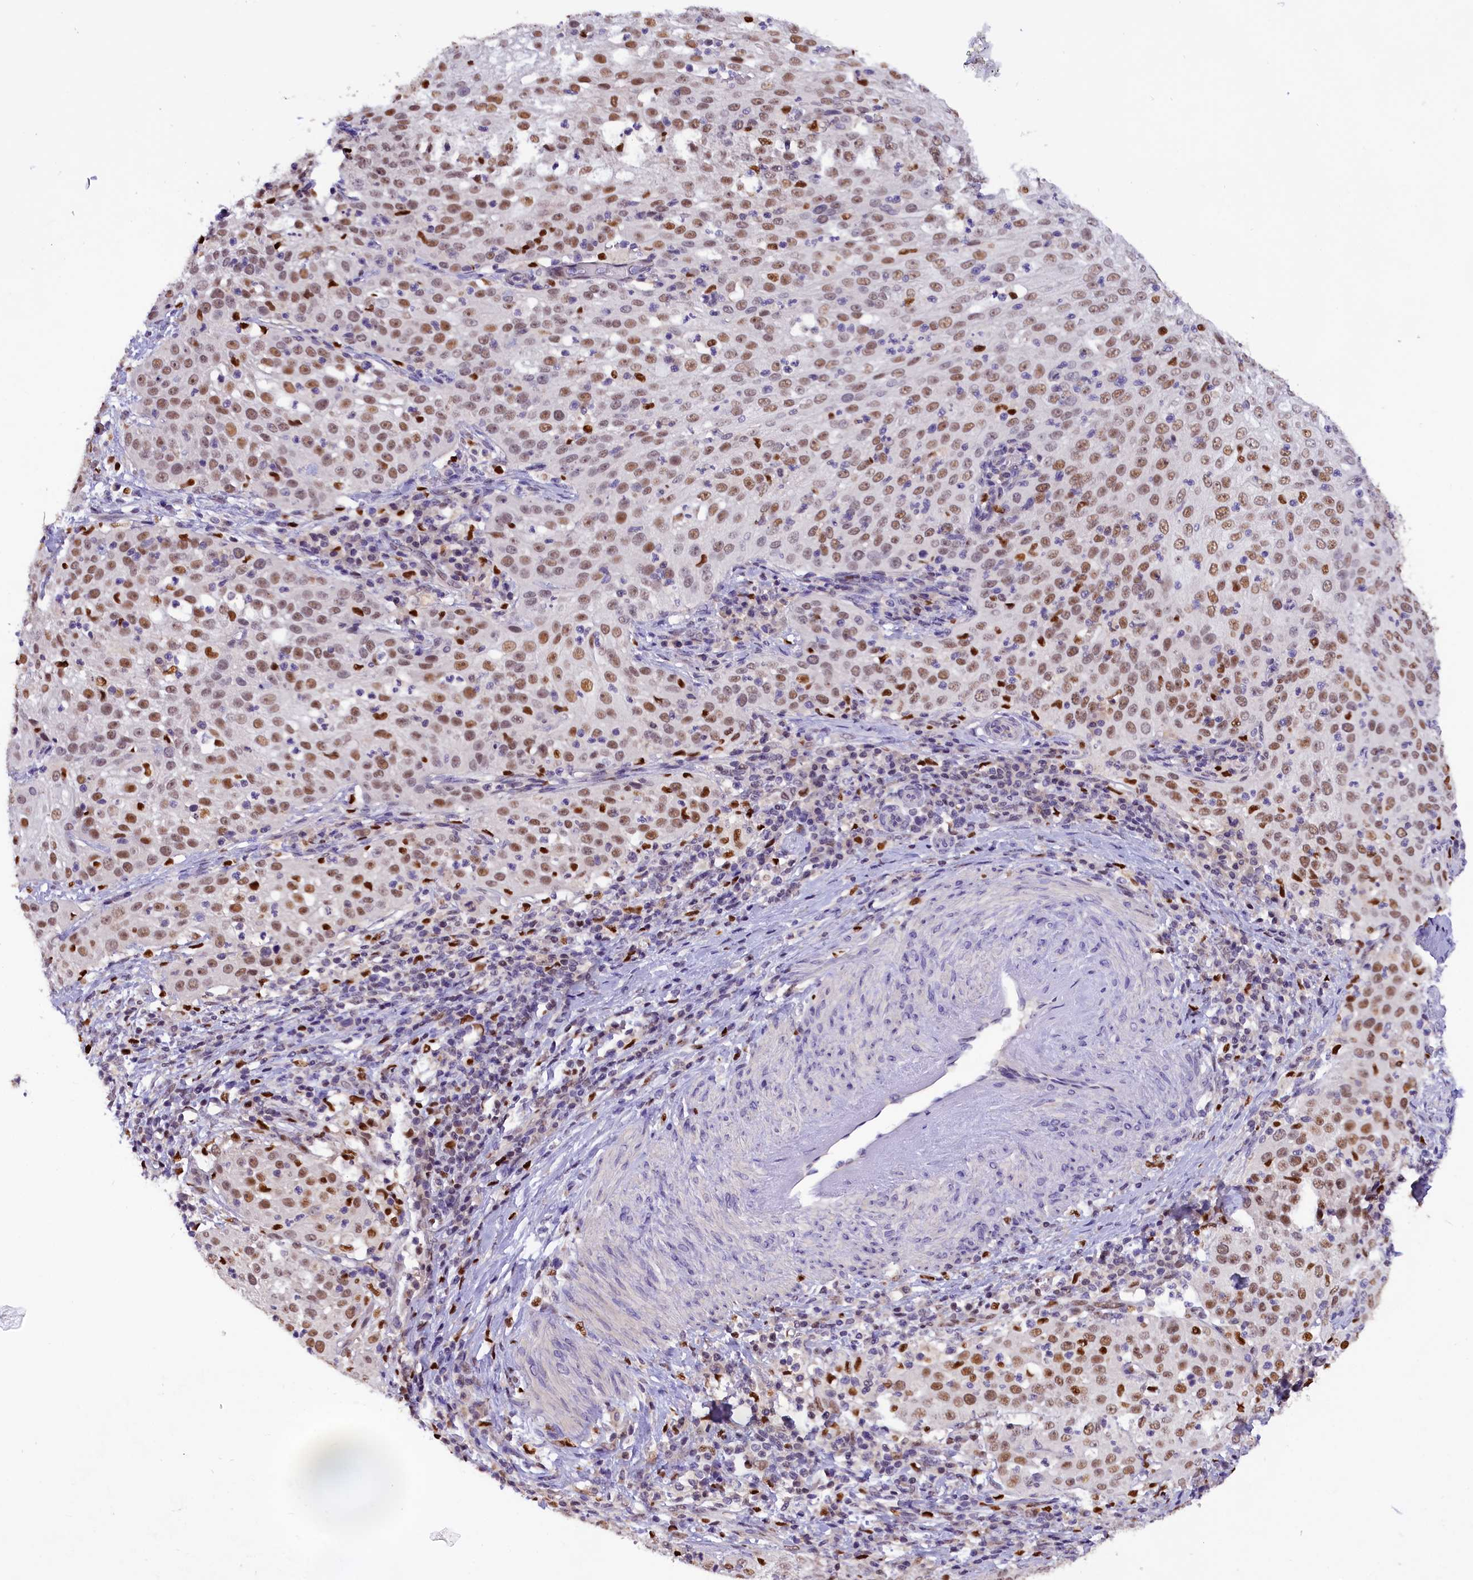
{"staining": {"intensity": "moderate", "quantity": ">75%", "location": "nuclear"}, "tissue": "cervical cancer", "cell_type": "Tumor cells", "image_type": "cancer", "snomed": [{"axis": "morphology", "description": "Squamous cell carcinoma, NOS"}, {"axis": "topography", "description": "Cervix"}], "caption": "This photomicrograph shows immunohistochemistry staining of cervical cancer, with medium moderate nuclear staining in approximately >75% of tumor cells.", "gene": "BTBD9", "patient": {"sex": "female", "age": 57}}